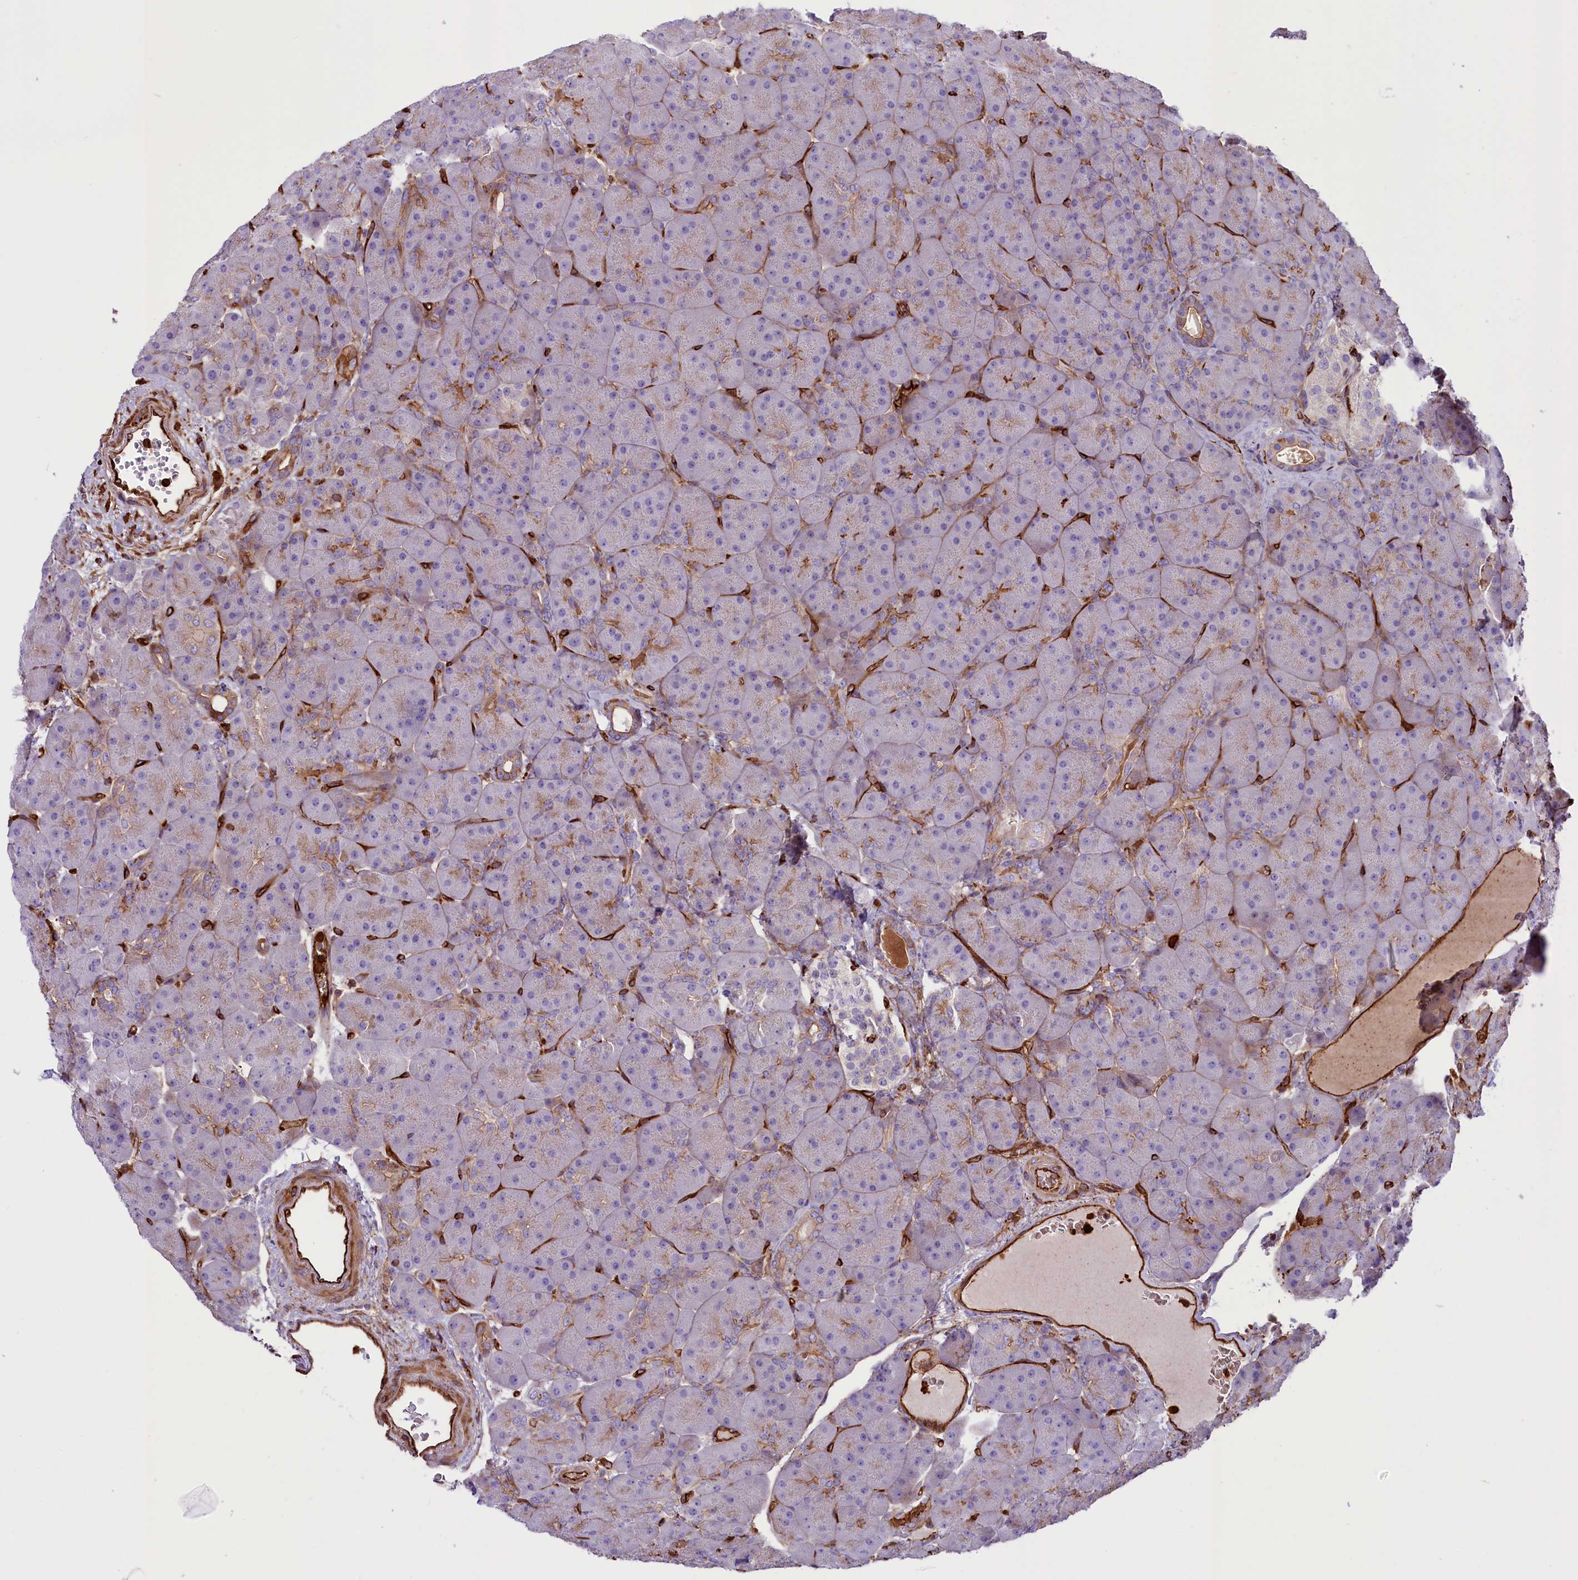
{"staining": {"intensity": "weak", "quantity": "<25%", "location": "cytoplasmic/membranous"}, "tissue": "pancreas", "cell_type": "Exocrine glandular cells", "image_type": "normal", "snomed": [{"axis": "morphology", "description": "Normal tissue, NOS"}, {"axis": "topography", "description": "Pancreas"}], "caption": "This photomicrograph is of normal pancreas stained with IHC to label a protein in brown with the nuclei are counter-stained blue. There is no expression in exocrine glandular cells. (Brightfield microscopy of DAB IHC at high magnification).", "gene": "CD99L2", "patient": {"sex": "male", "age": 66}}